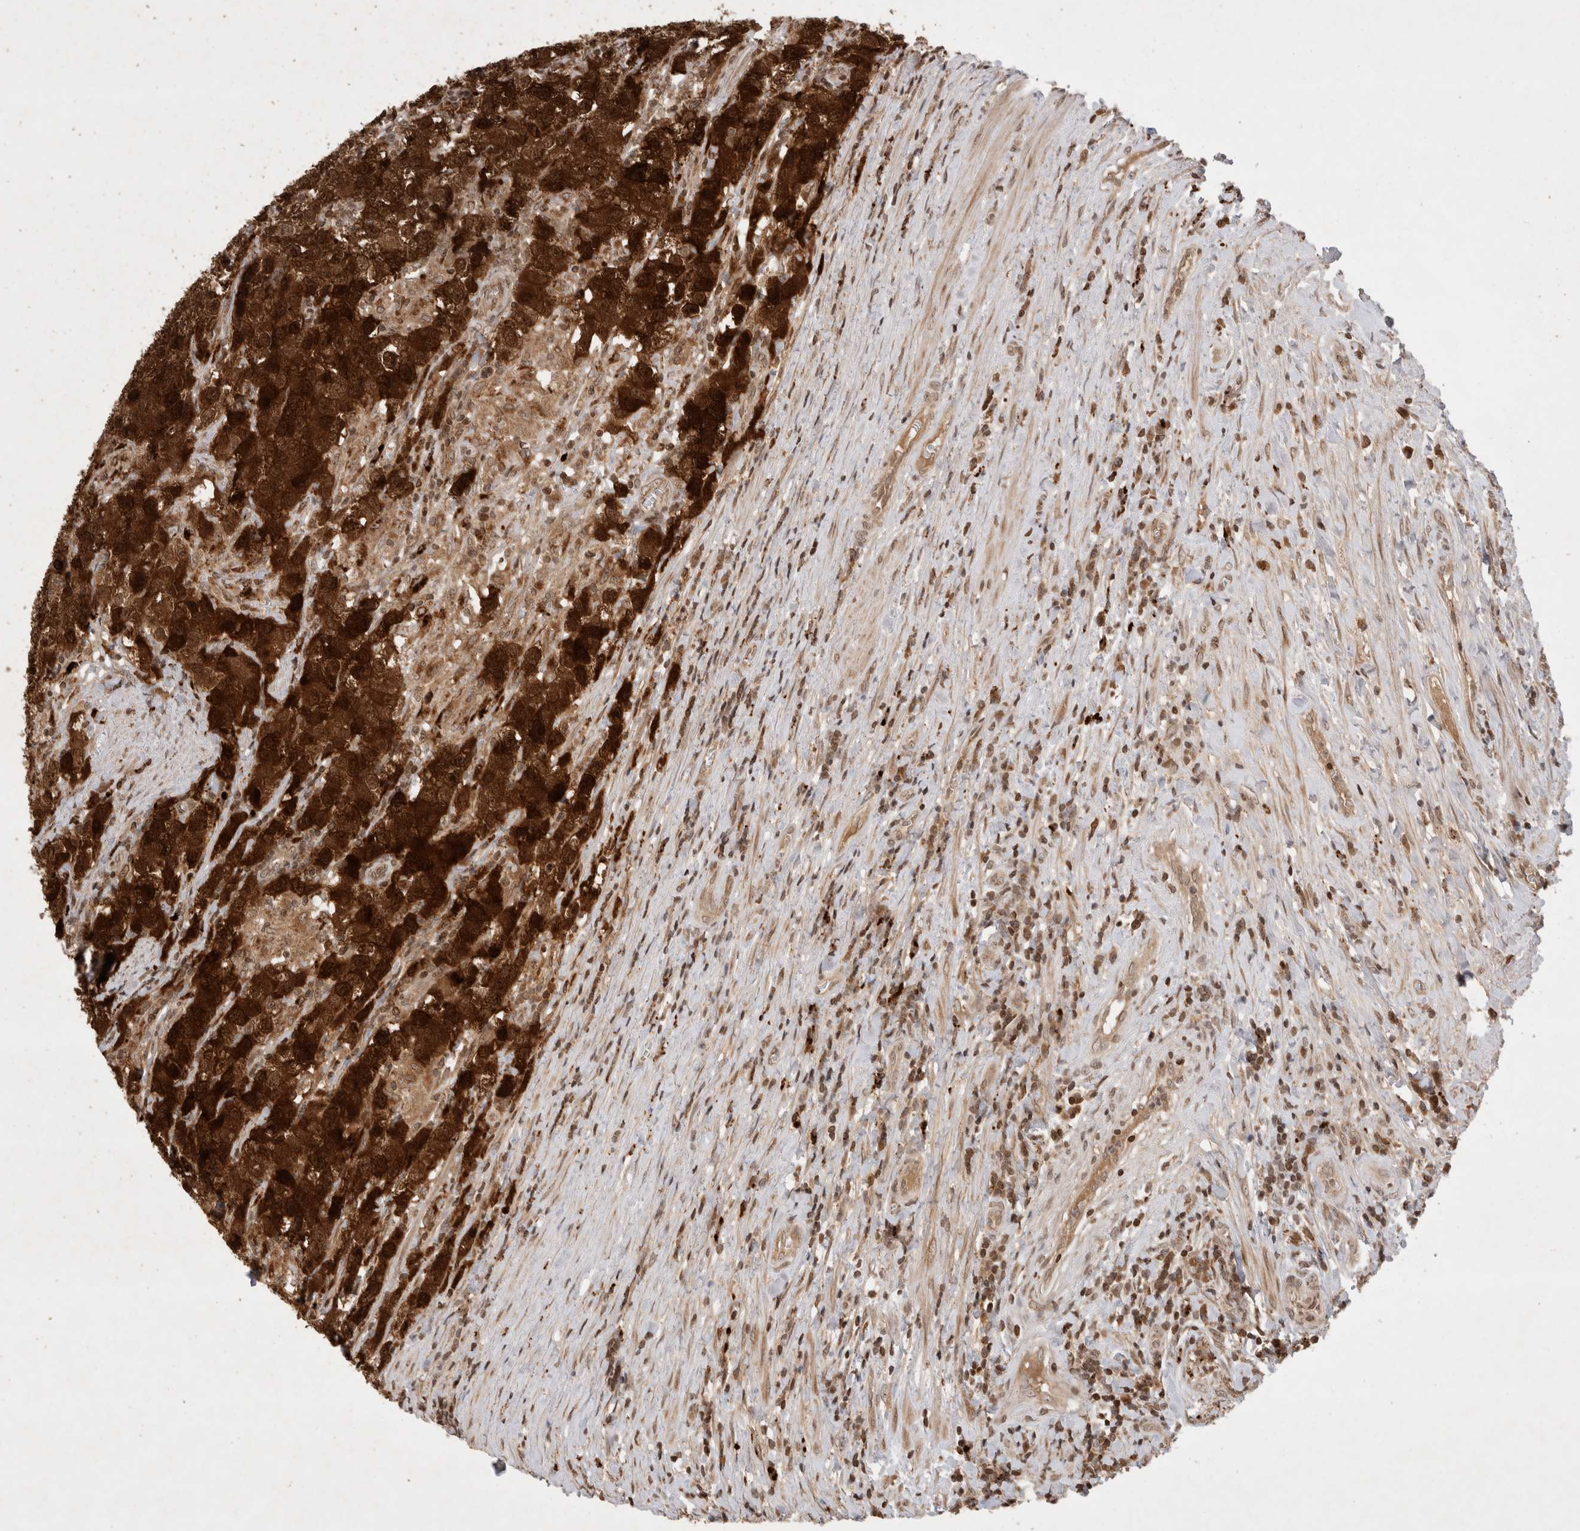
{"staining": {"intensity": "strong", "quantity": ">75%", "location": "cytoplasmic/membranous,nuclear"}, "tissue": "testis cancer", "cell_type": "Tumor cells", "image_type": "cancer", "snomed": [{"axis": "morphology", "description": "Seminoma, NOS"}, {"axis": "morphology", "description": "Carcinoma, Embryonal, NOS"}, {"axis": "topography", "description": "Testis"}], "caption": "This is an image of immunohistochemistry staining of embryonal carcinoma (testis), which shows strong positivity in the cytoplasmic/membranous and nuclear of tumor cells.", "gene": "FAM221A", "patient": {"sex": "male", "age": 43}}